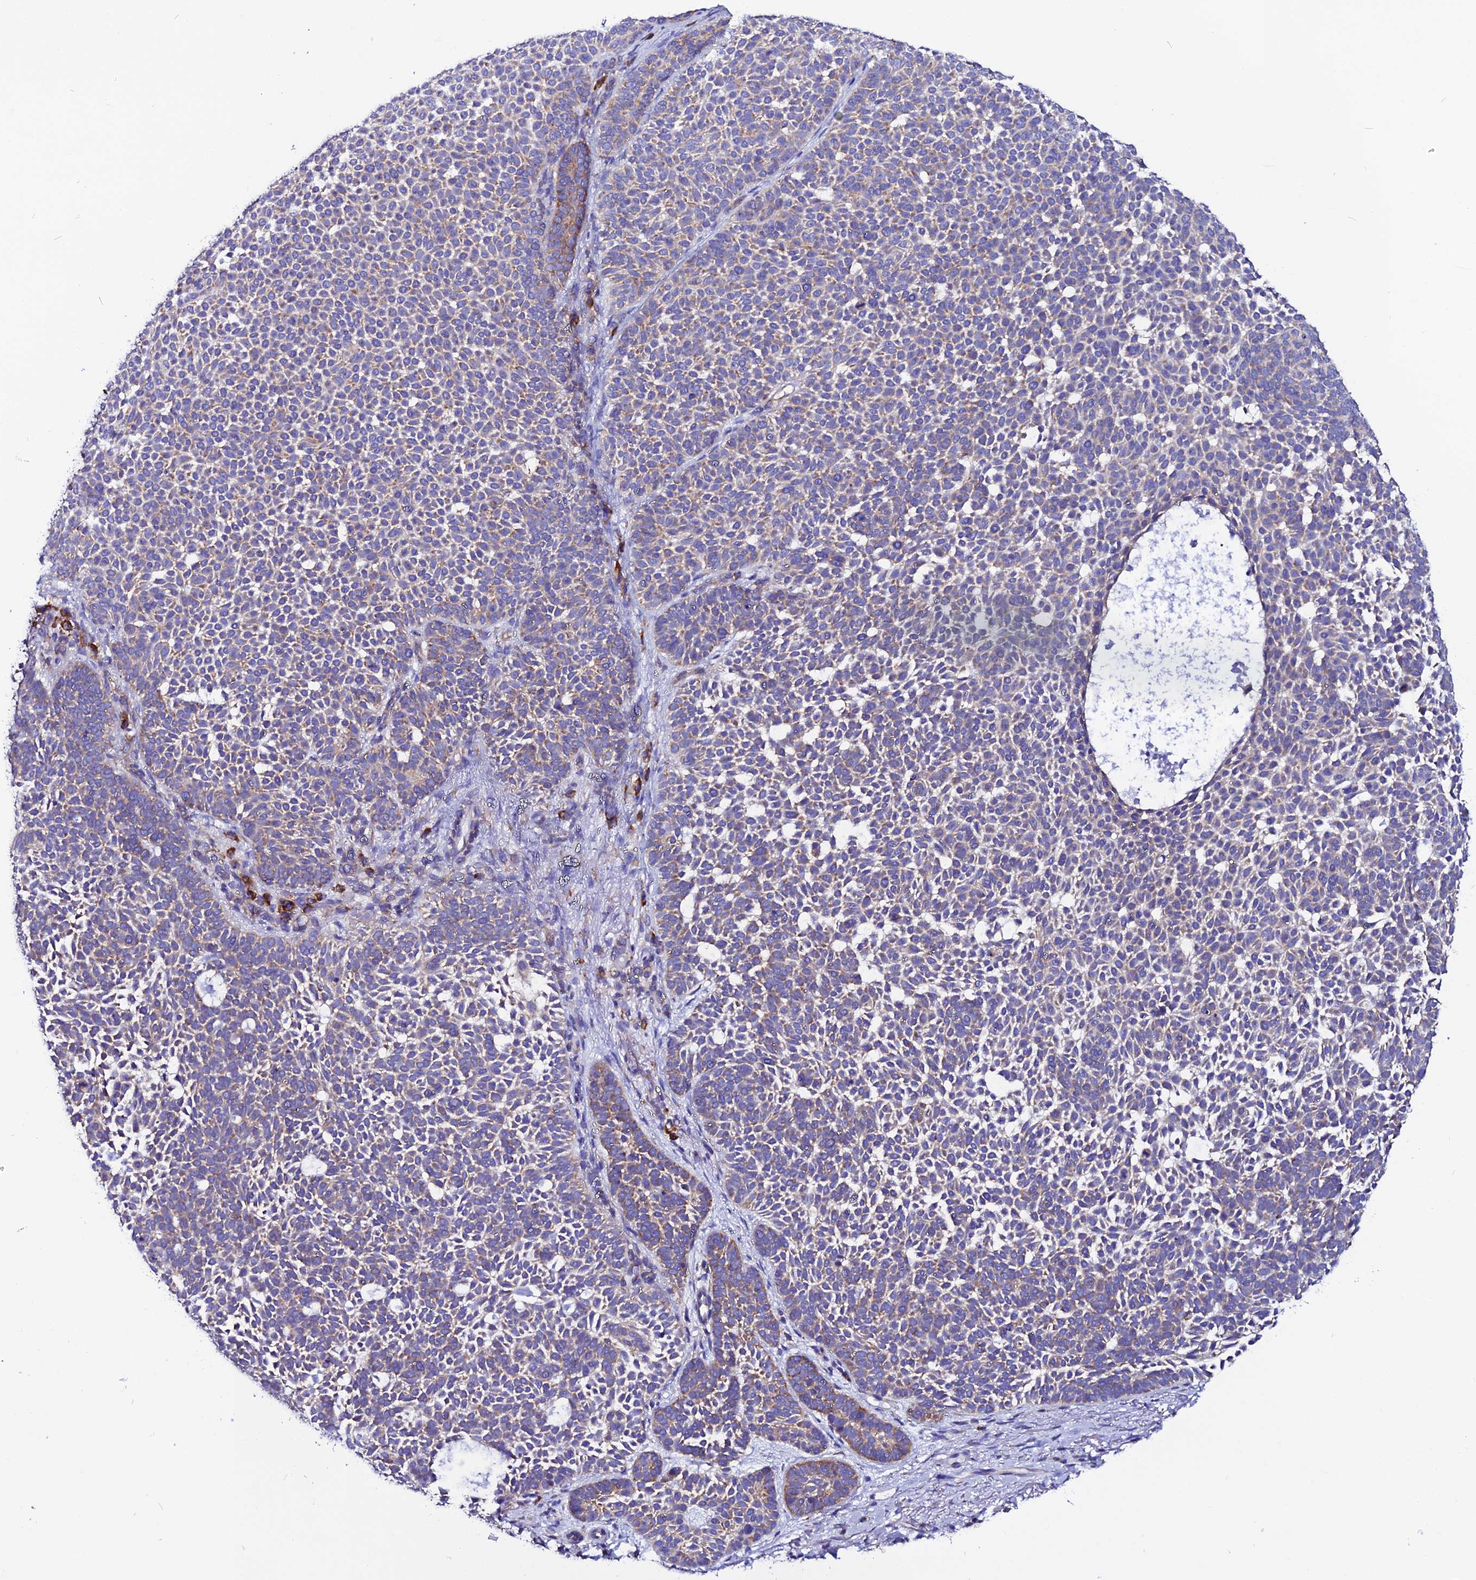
{"staining": {"intensity": "moderate", "quantity": "<25%", "location": "cytoplasmic/membranous"}, "tissue": "skin cancer", "cell_type": "Tumor cells", "image_type": "cancer", "snomed": [{"axis": "morphology", "description": "Basal cell carcinoma"}, {"axis": "topography", "description": "Skin"}], "caption": "Skin cancer stained with a brown dye displays moderate cytoplasmic/membranous positive staining in about <25% of tumor cells.", "gene": "EEF1G", "patient": {"sex": "female", "age": 77}}